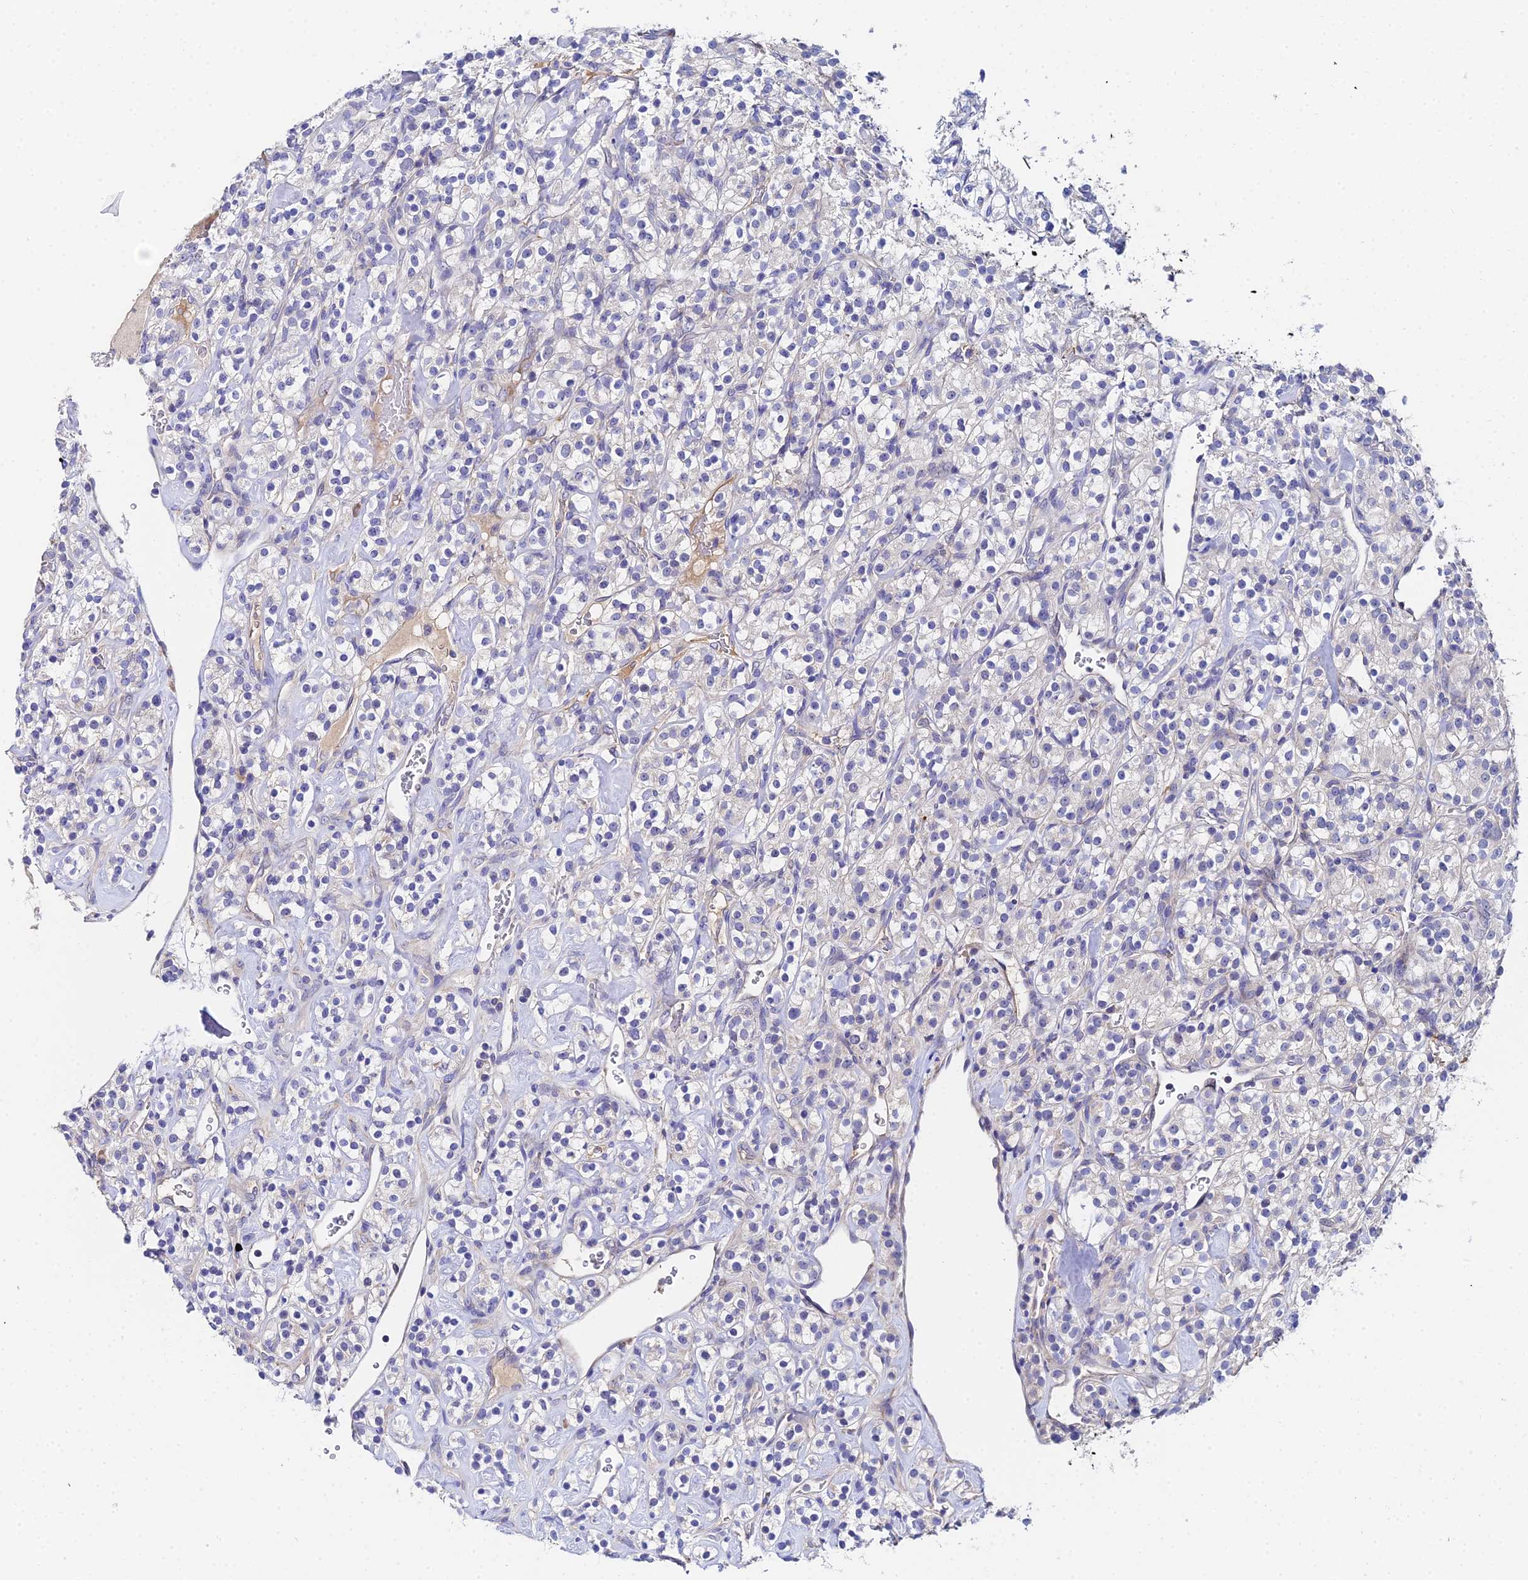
{"staining": {"intensity": "negative", "quantity": "none", "location": "none"}, "tissue": "renal cancer", "cell_type": "Tumor cells", "image_type": "cancer", "snomed": [{"axis": "morphology", "description": "Adenocarcinoma, NOS"}, {"axis": "topography", "description": "Kidney"}], "caption": "High power microscopy histopathology image of an immunohistochemistry histopathology image of renal cancer, revealing no significant staining in tumor cells. (DAB immunohistochemistry (IHC), high magnification).", "gene": "UBE2L3", "patient": {"sex": "male", "age": 77}}